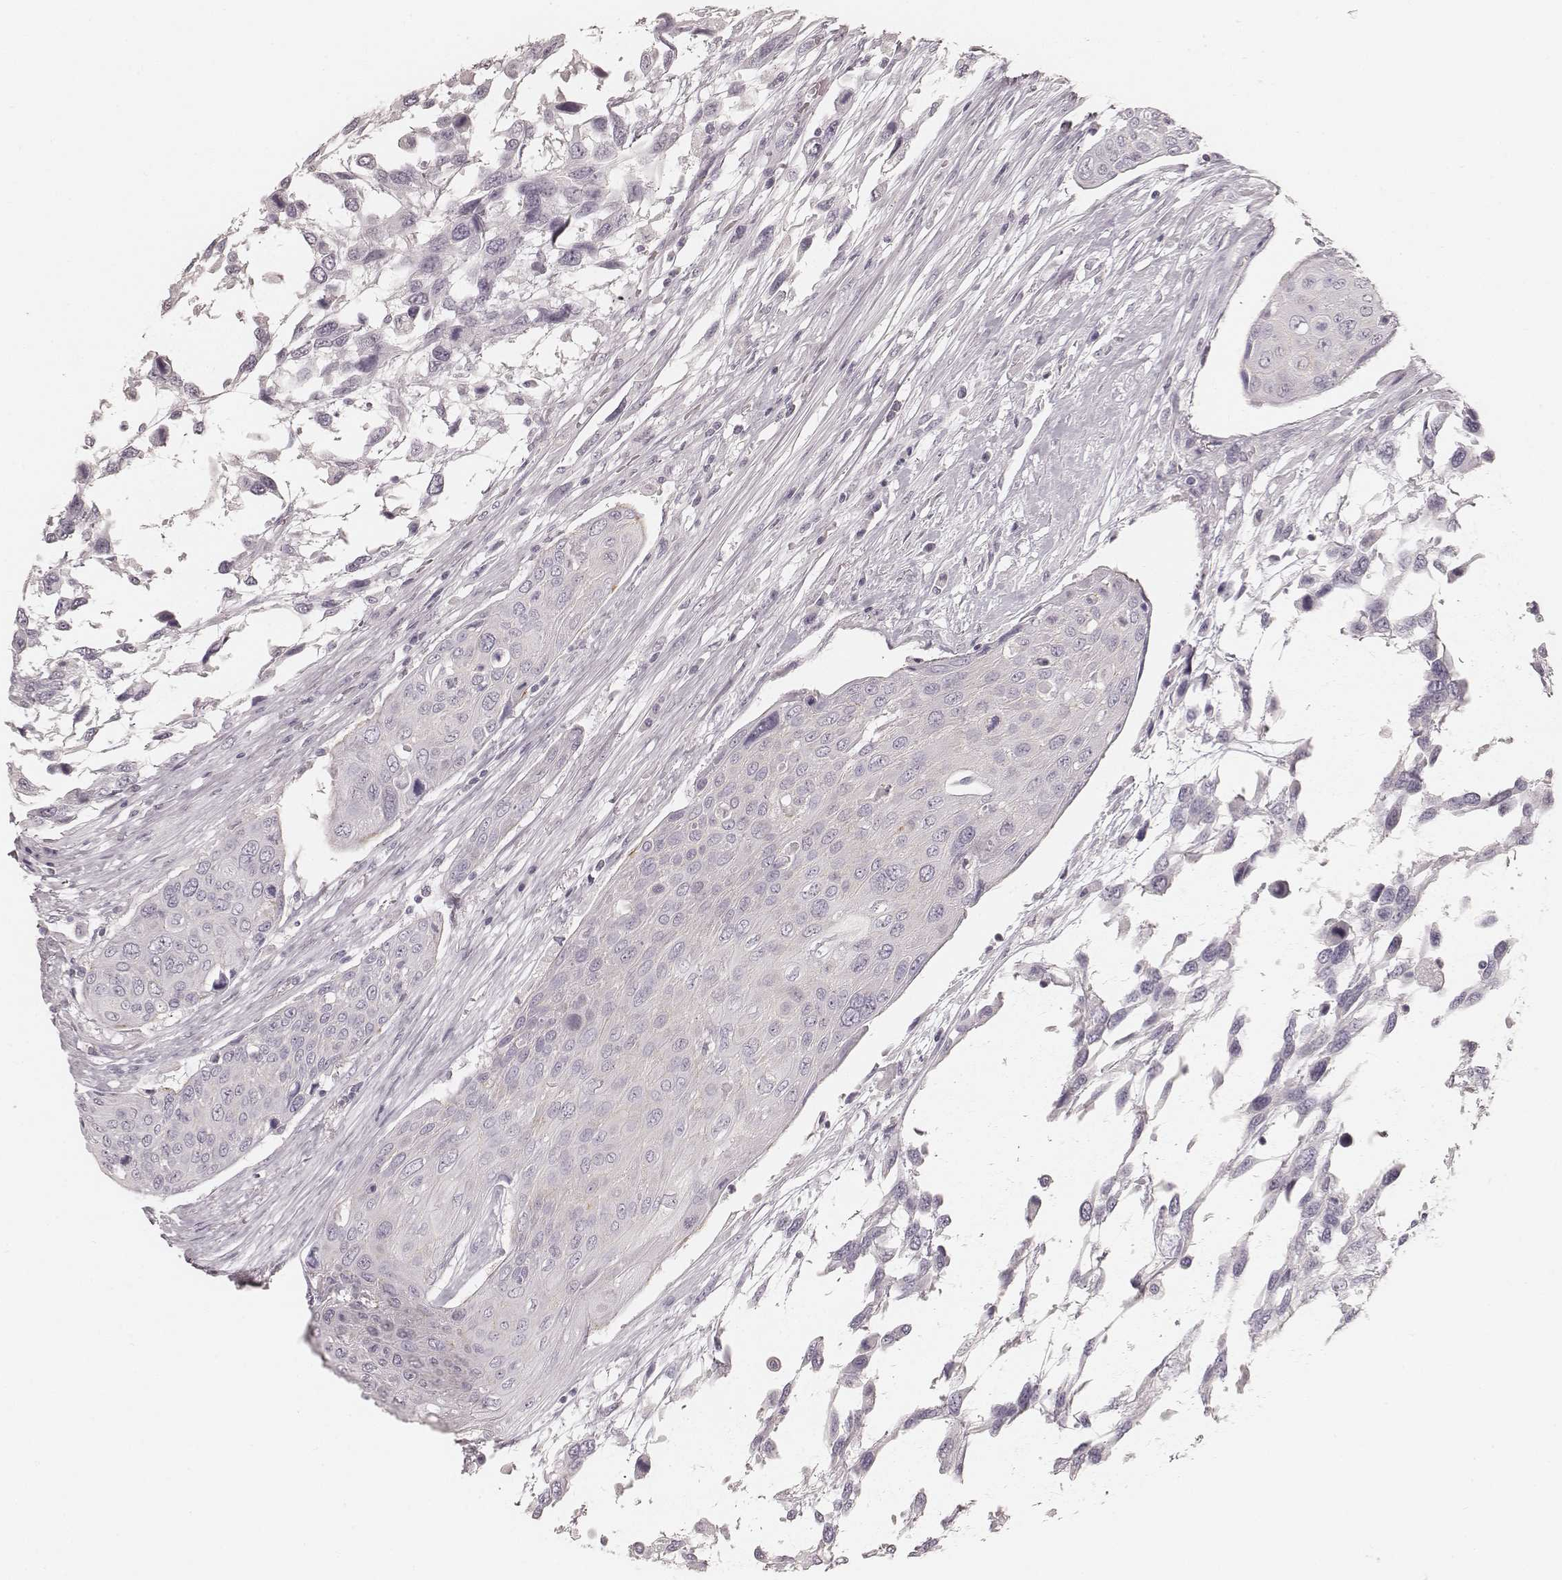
{"staining": {"intensity": "negative", "quantity": "none", "location": "none"}, "tissue": "urothelial cancer", "cell_type": "Tumor cells", "image_type": "cancer", "snomed": [{"axis": "morphology", "description": "Urothelial carcinoma, High grade"}, {"axis": "topography", "description": "Urinary bladder"}], "caption": "IHC image of neoplastic tissue: urothelial cancer stained with DAB (3,3'-diaminobenzidine) demonstrates no significant protein positivity in tumor cells. (DAB (3,3'-diaminobenzidine) IHC, high magnification).", "gene": "KRT26", "patient": {"sex": "female", "age": 70}}